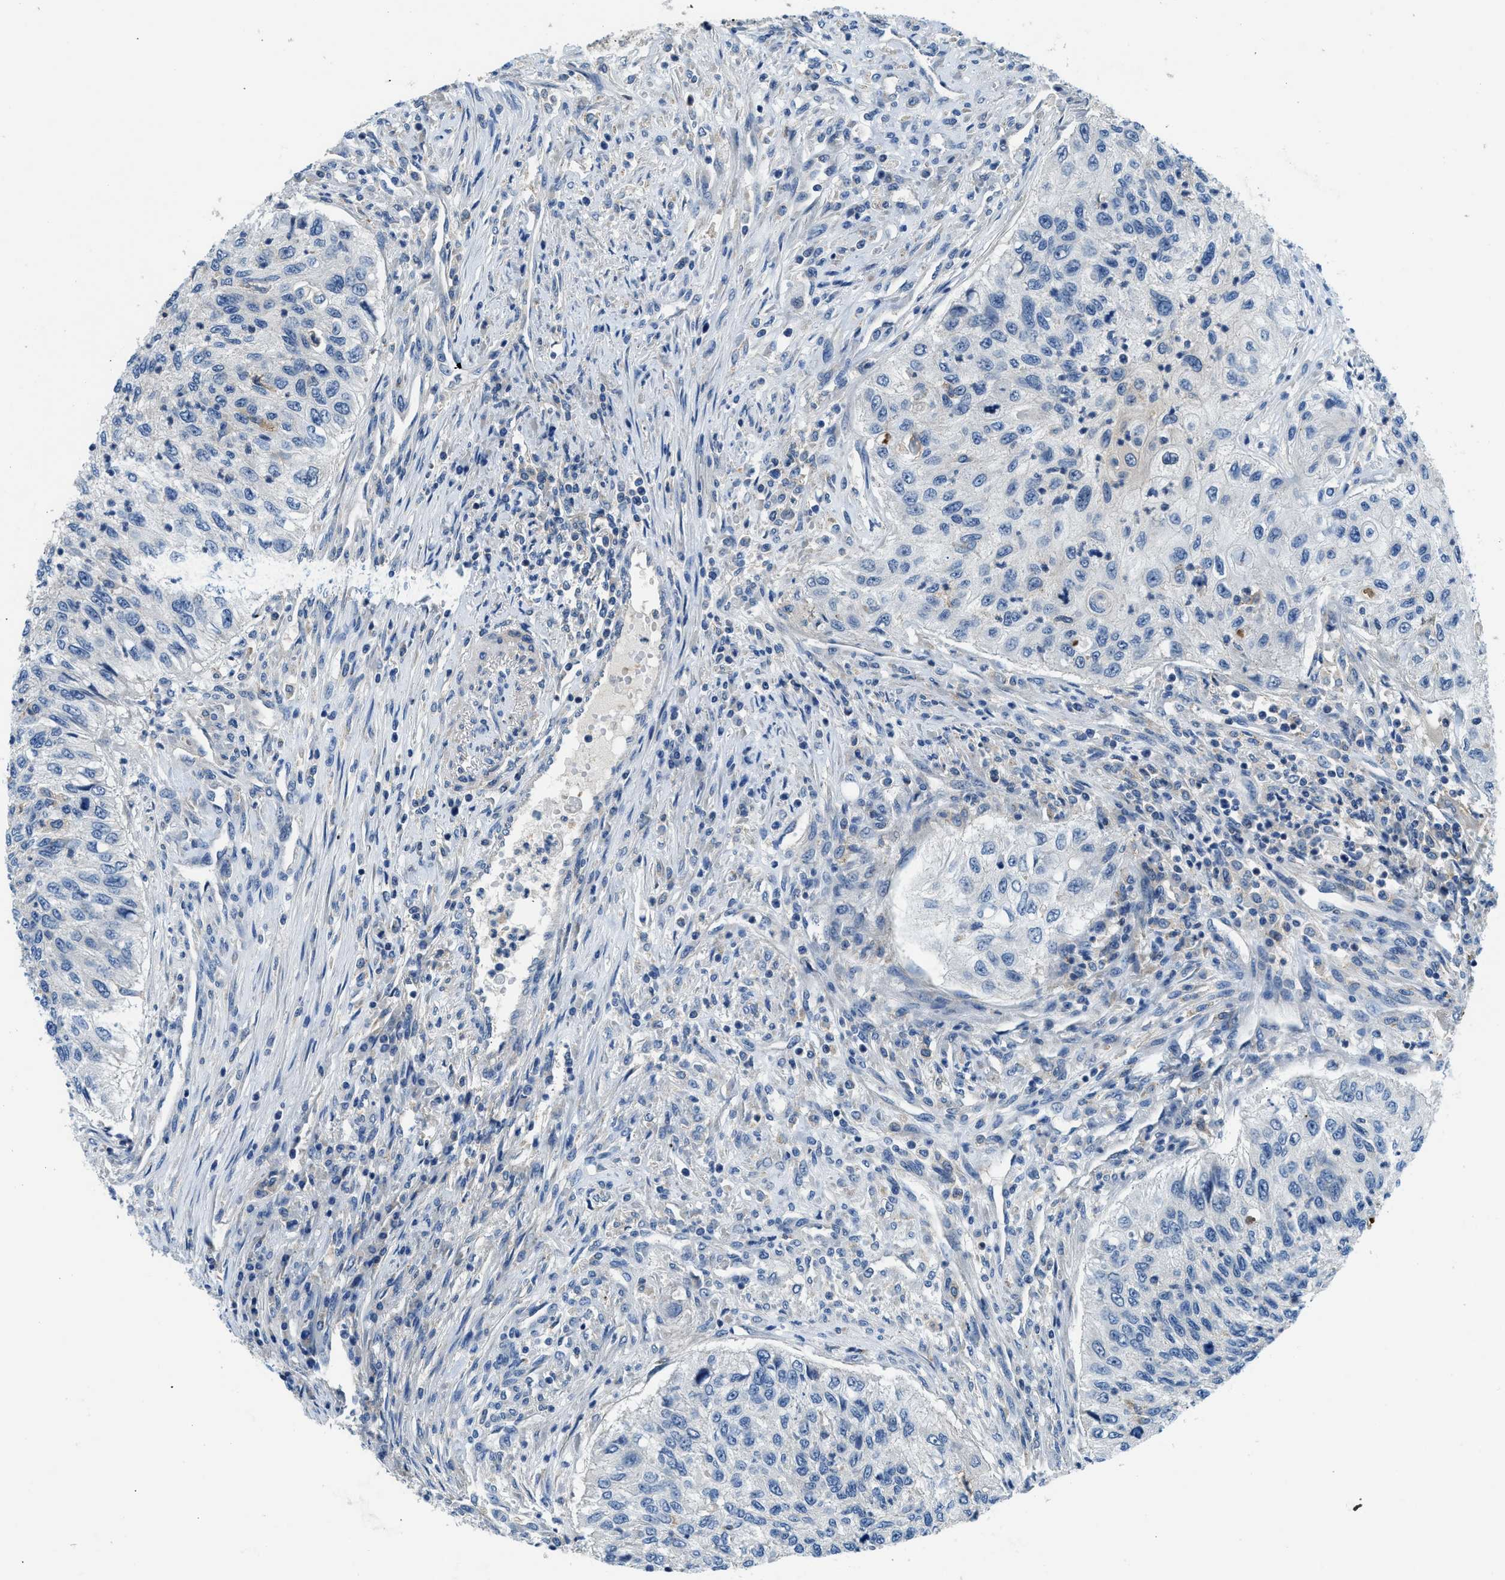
{"staining": {"intensity": "negative", "quantity": "none", "location": "none"}, "tissue": "urothelial cancer", "cell_type": "Tumor cells", "image_type": "cancer", "snomed": [{"axis": "morphology", "description": "Urothelial carcinoma, High grade"}, {"axis": "topography", "description": "Urinary bladder"}], "caption": "Urothelial cancer stained for a protein using immunohistochemistry demonstrates no positivity tumor cells.", "gene": "LPIN2", "patient": {"sex": "female", "age": 60}}